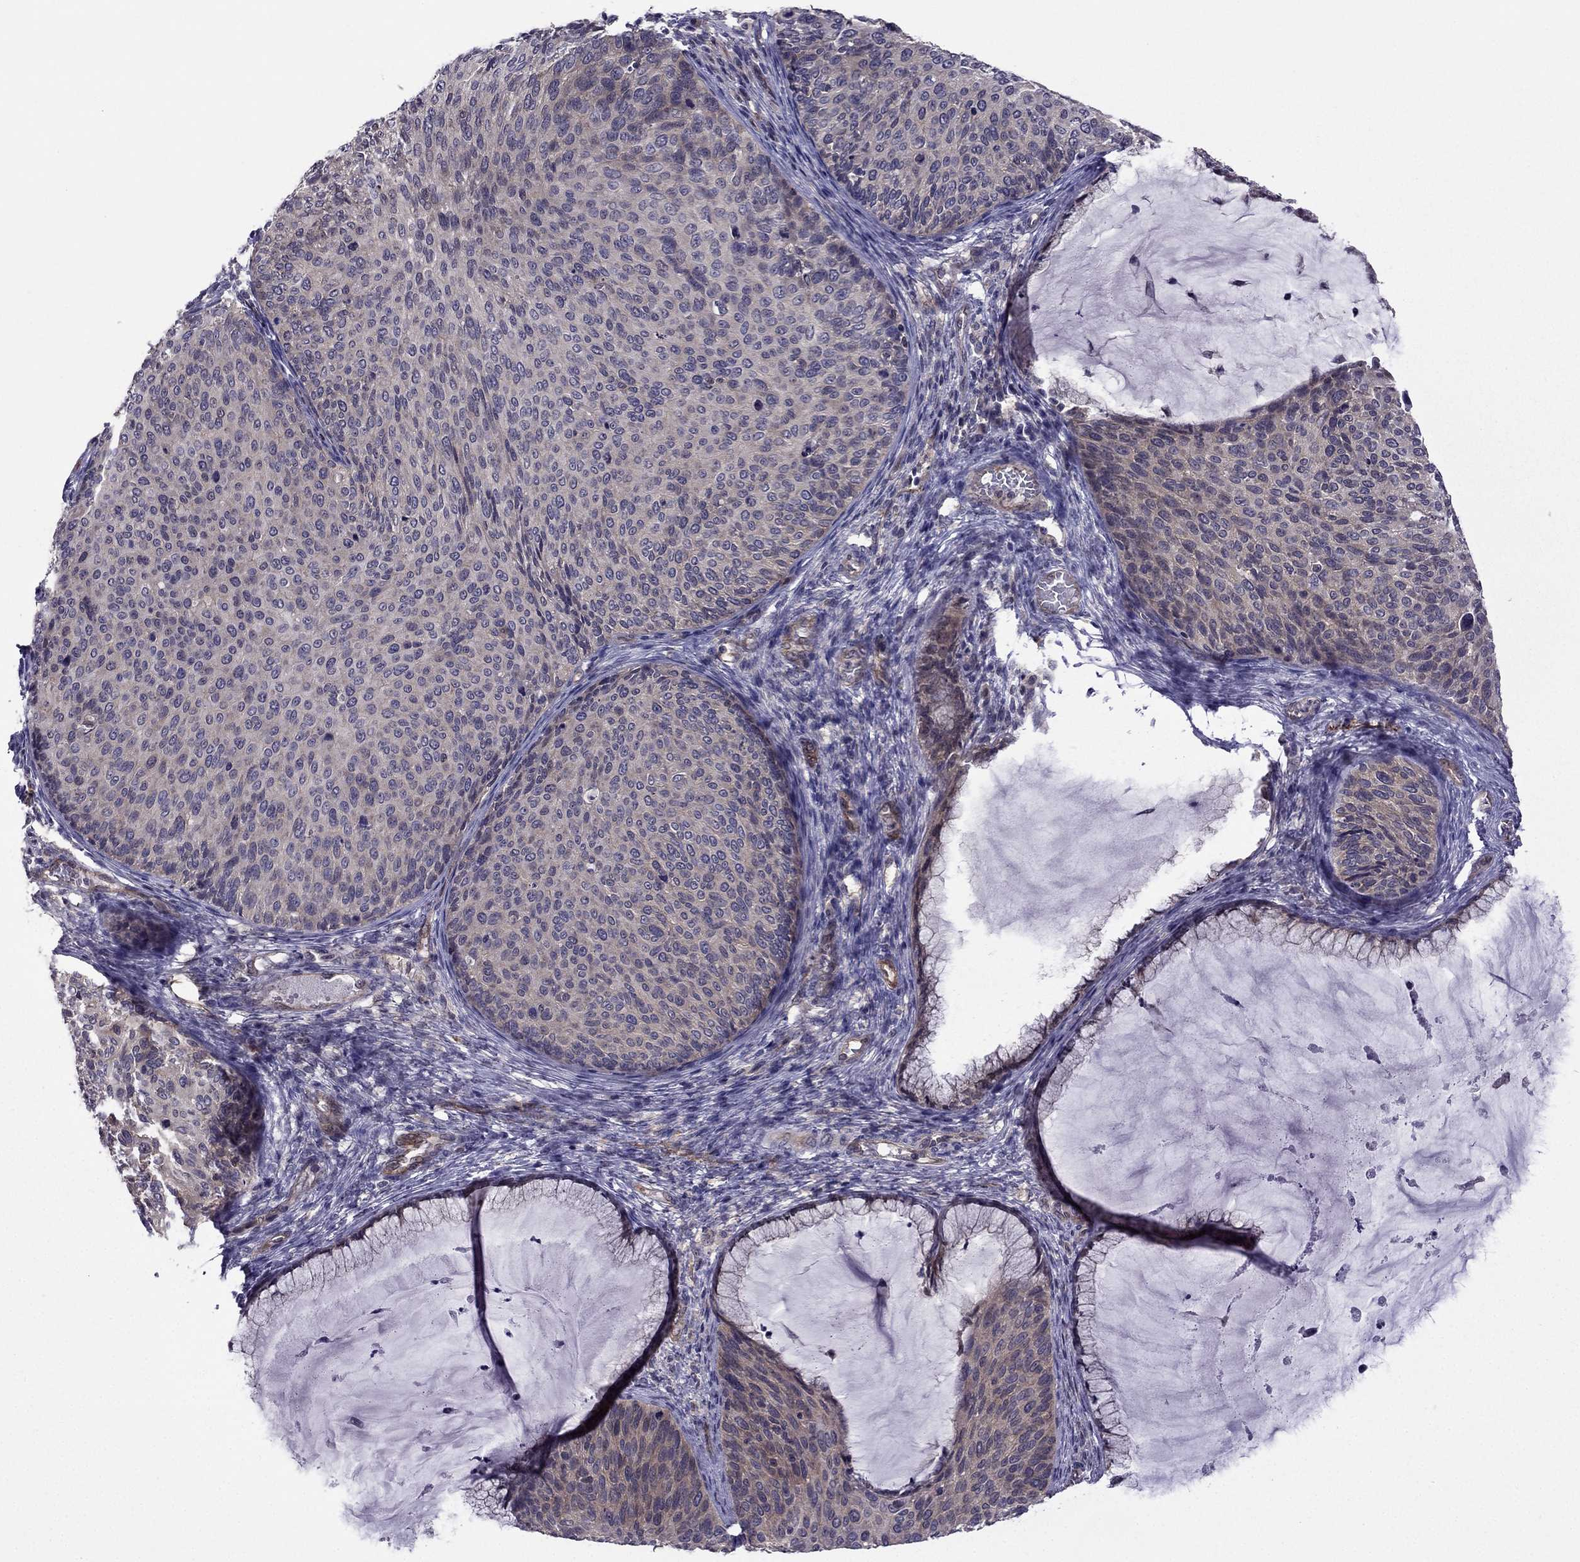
{"staining": {"intensity": "weak", "quantity": "25%-75%", "location": "cytoplasmic/membranous"}, "tissue": "cervical cancer", "cell_type": "Tumor cells", "image_type": "cancer", "snomed": [{"axis": "morphology", "description": "Squamous cell carcinoma, NOS"}, {"axis": "topography", "description": "Cervix"}], "caption": "Protein expression analysis of cervical cancer shows weak cytoplasmic/membranous expression in approximately 25%-75% of tumor cells.", "gene": "CDK5", "patient": {"sex": "female", "age": 36}}